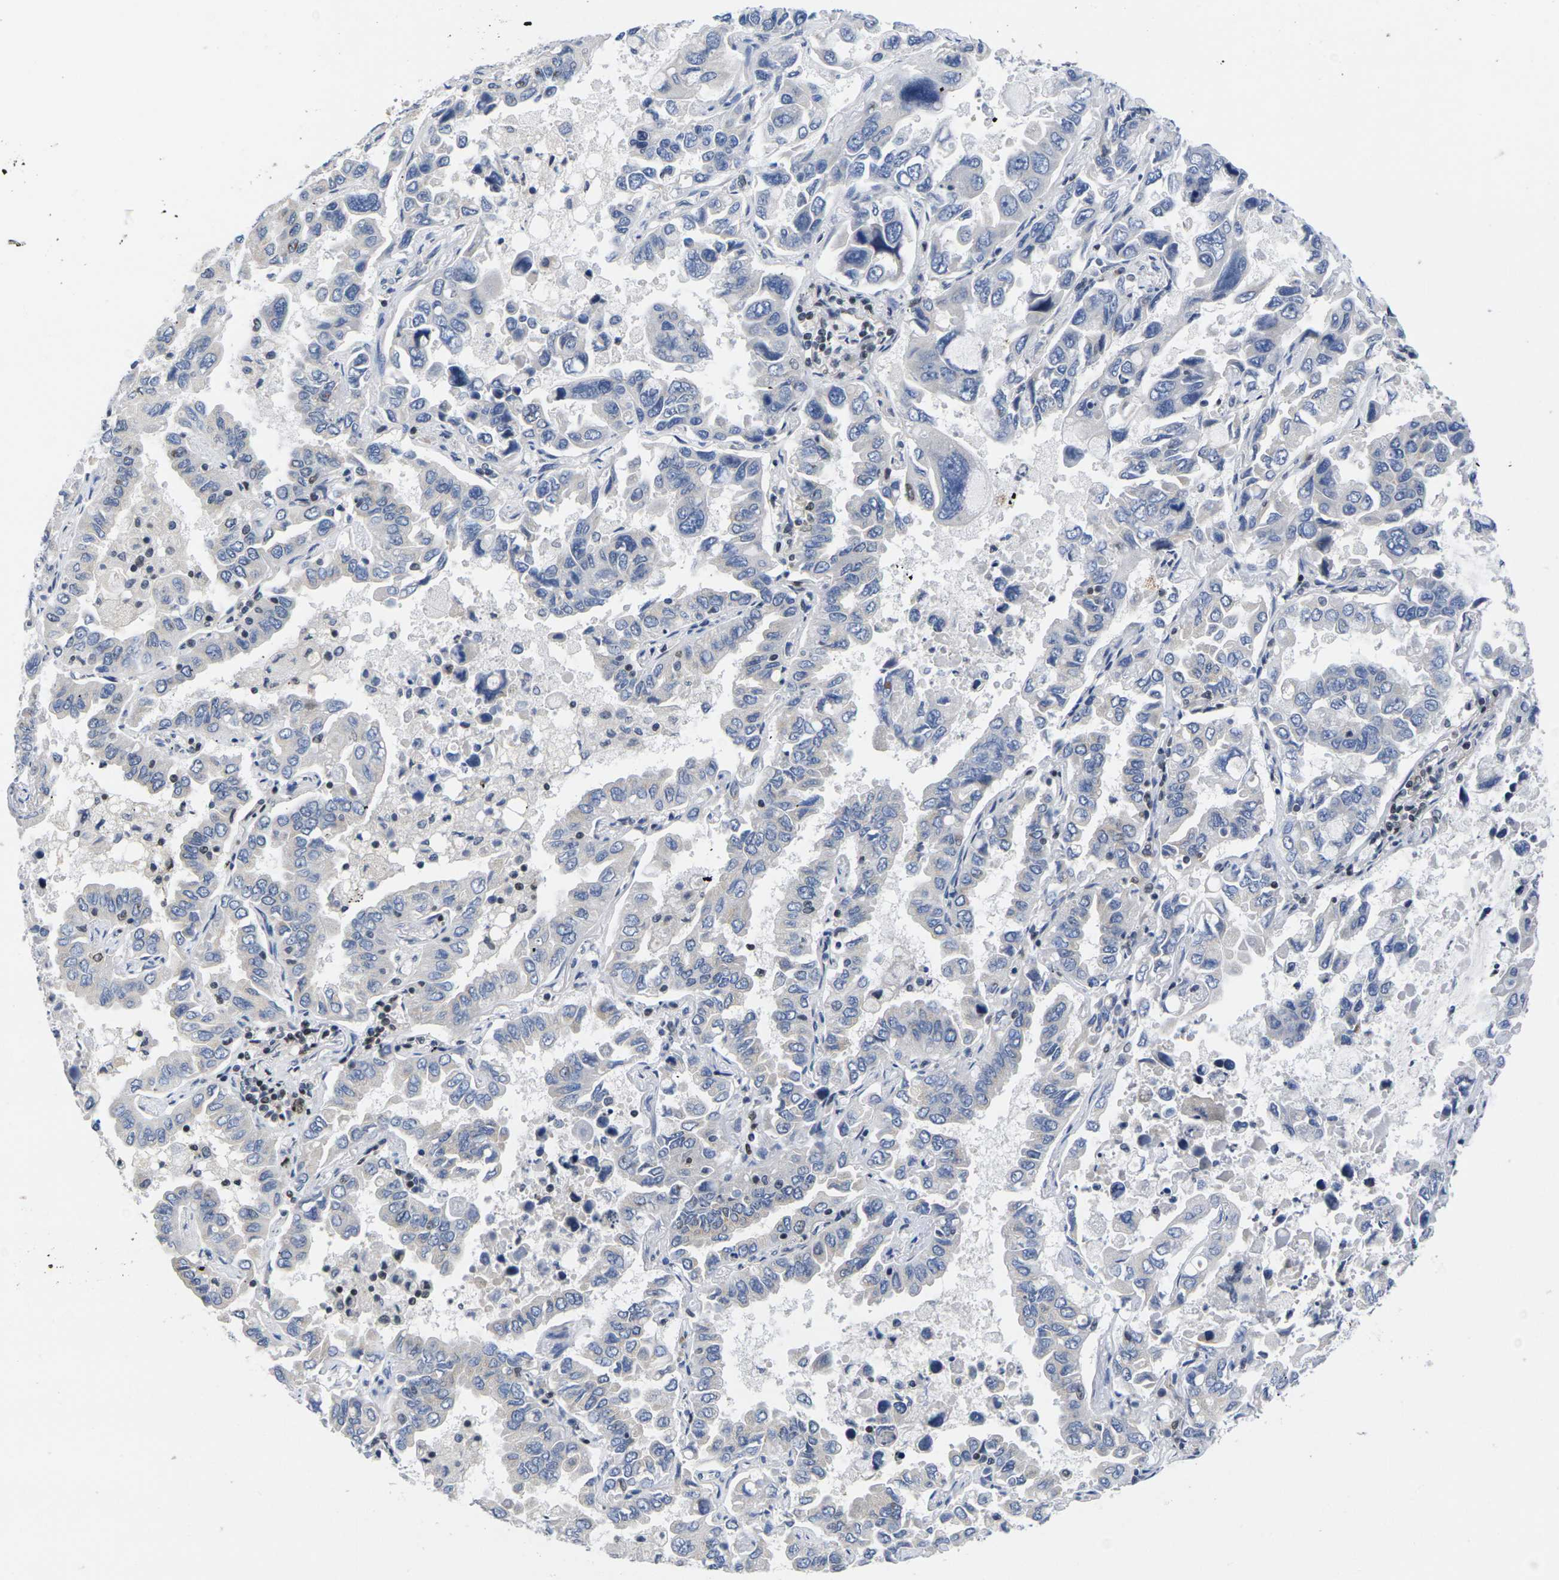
{"staining": {"intensity": "negative", "quantity": "none", "location": "none"}, "tissue": "lung cancer", "cell_type": "Tumor cells", "image_type": "cancer", "snomed": [{"axis": "morphology", "description": "Adenocarcinoma, NOS"}, {"axis": "topography", "description": "Lung"}], "caption": "Lung adenocarcinoma was stained to show a protein in brown. There is no significant expression in tumor cells. The staining was performed using DAB (3,3'-diaminobenzidine) to visualize the protein expression in brown, while the nuclei were stained in blue with hematoxylin (Magnification: 20x).", "gene": "IKZF1", "patient": {"sex": "male", "age": 64}}